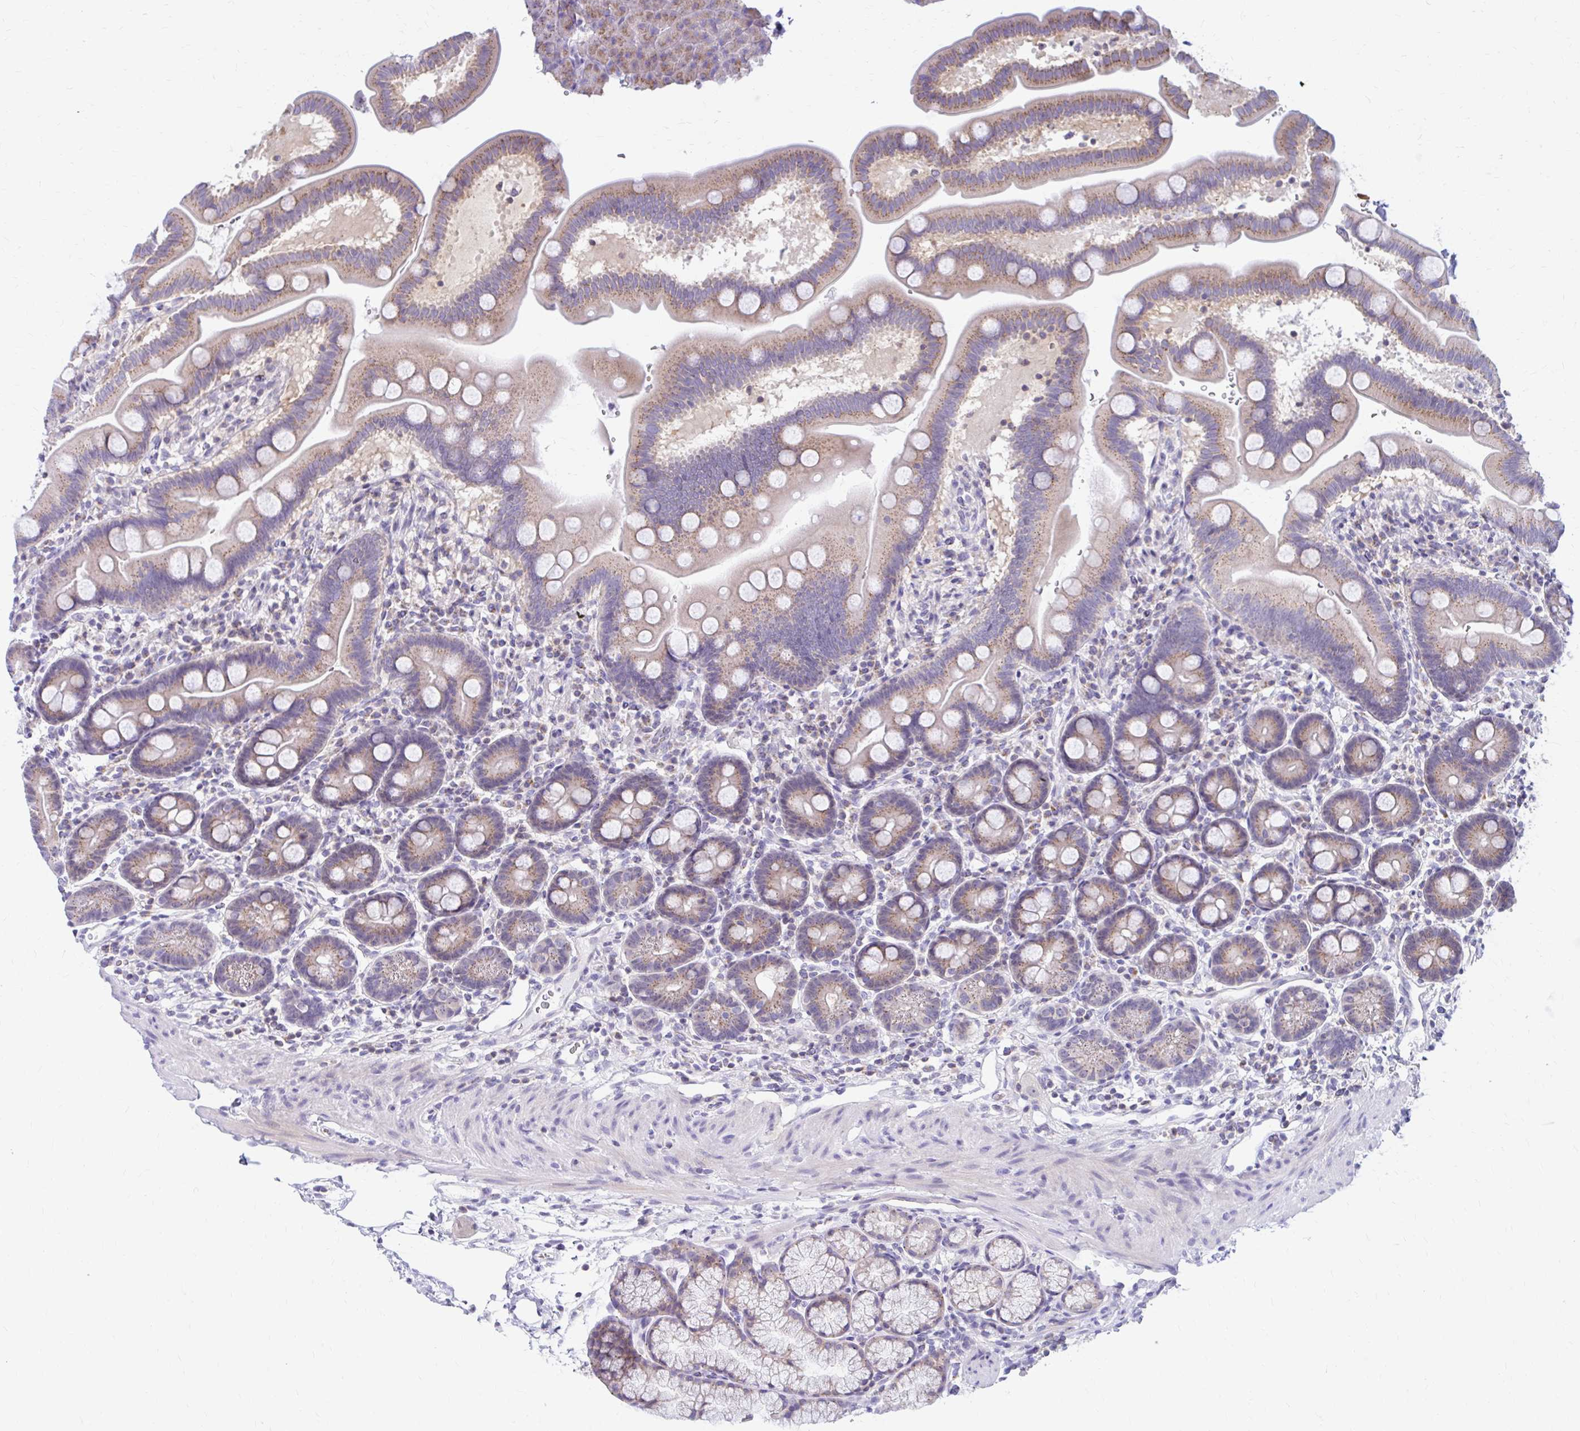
{"staining": {"intensity": "moderate", "quantity": "25%-75%", "location": "cytoplasmic/membranous"}, "tissue": "duodenum", "cell_type": "Glandular cells", "image_type": "normal", "snomed": [{"axis": "morphology", "description": "Normal tissue, NOS"}, {"axis": "topography", "description": "Duodenum"}], "caption": "IHC photomicrograph of benign duodenum: human duodenum stained using immunohistochemistry (IHC) demonstrates medium levels of moderate protein expression localized specifically in the cytoplasmic/membranous of glandular cells, appearing as a cytoplasmic/membranous brown color.", "gene": "RADIL", "patient": {"sex": "male", "age": 59}}